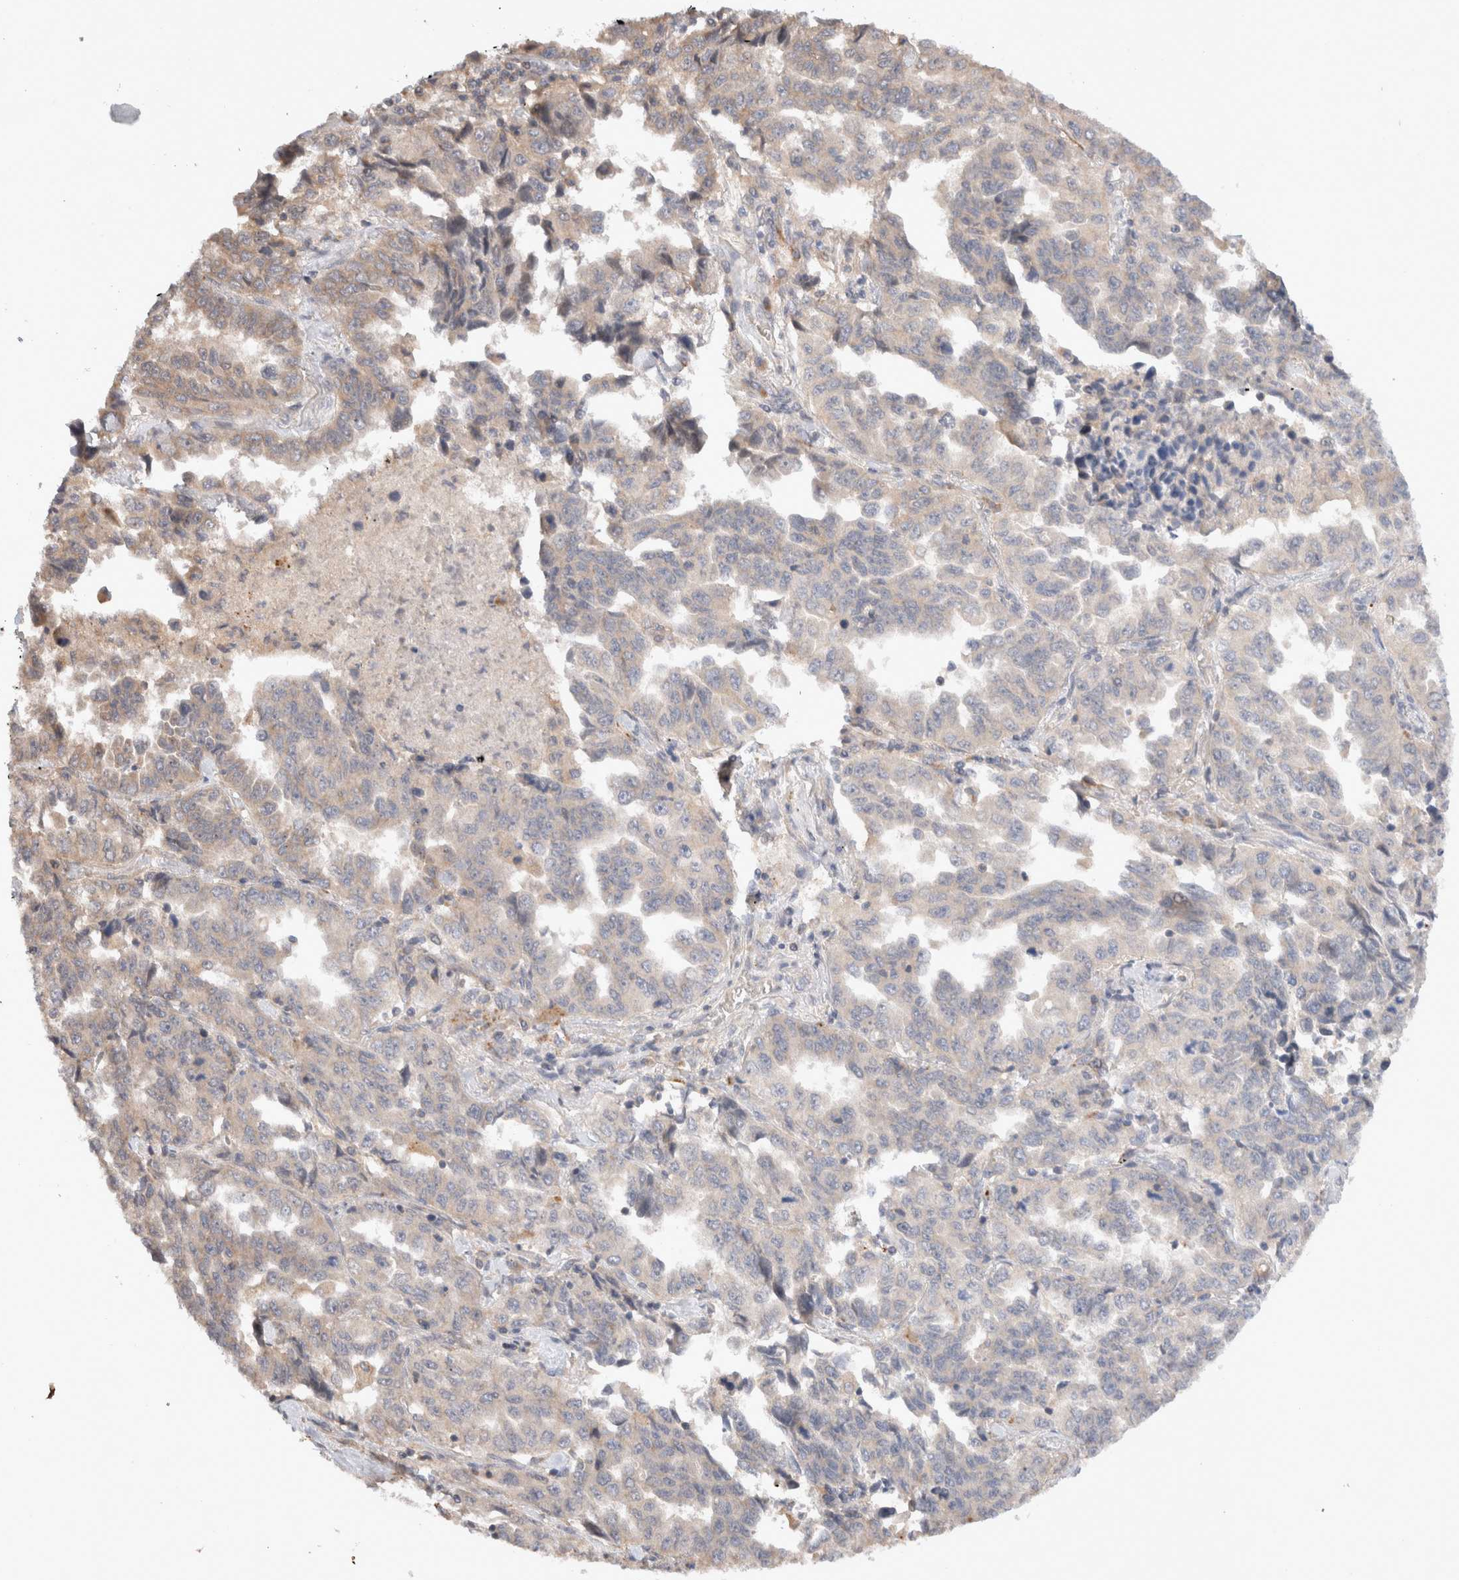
{"staining": {"intensity": "weak", "quantity": "25%-75%", "location": "cytoplasmic/membranous"}, "tissue": "lung cancer", "cell_type": "Tumor cells", "image_type": "cancer", "snomed": [{"axis": "morphology", "description": "Adenocarcinoma, NOS"}, {"axis": "topography", "description": "Lung"}], "caption": "High-magnification brightfield microscopy of lung cancer (adenocarcinoma) stained with DAB (3,3'-diaminobenzidine) (brown) and counterstained with hematoxylin (blue). tumor cells exhibit weak cytoplasmic/membranous staining is identified in about25%-75% of cells.", "gene": "KLHL20", "patient": {"sex": "female", "age": 51}}